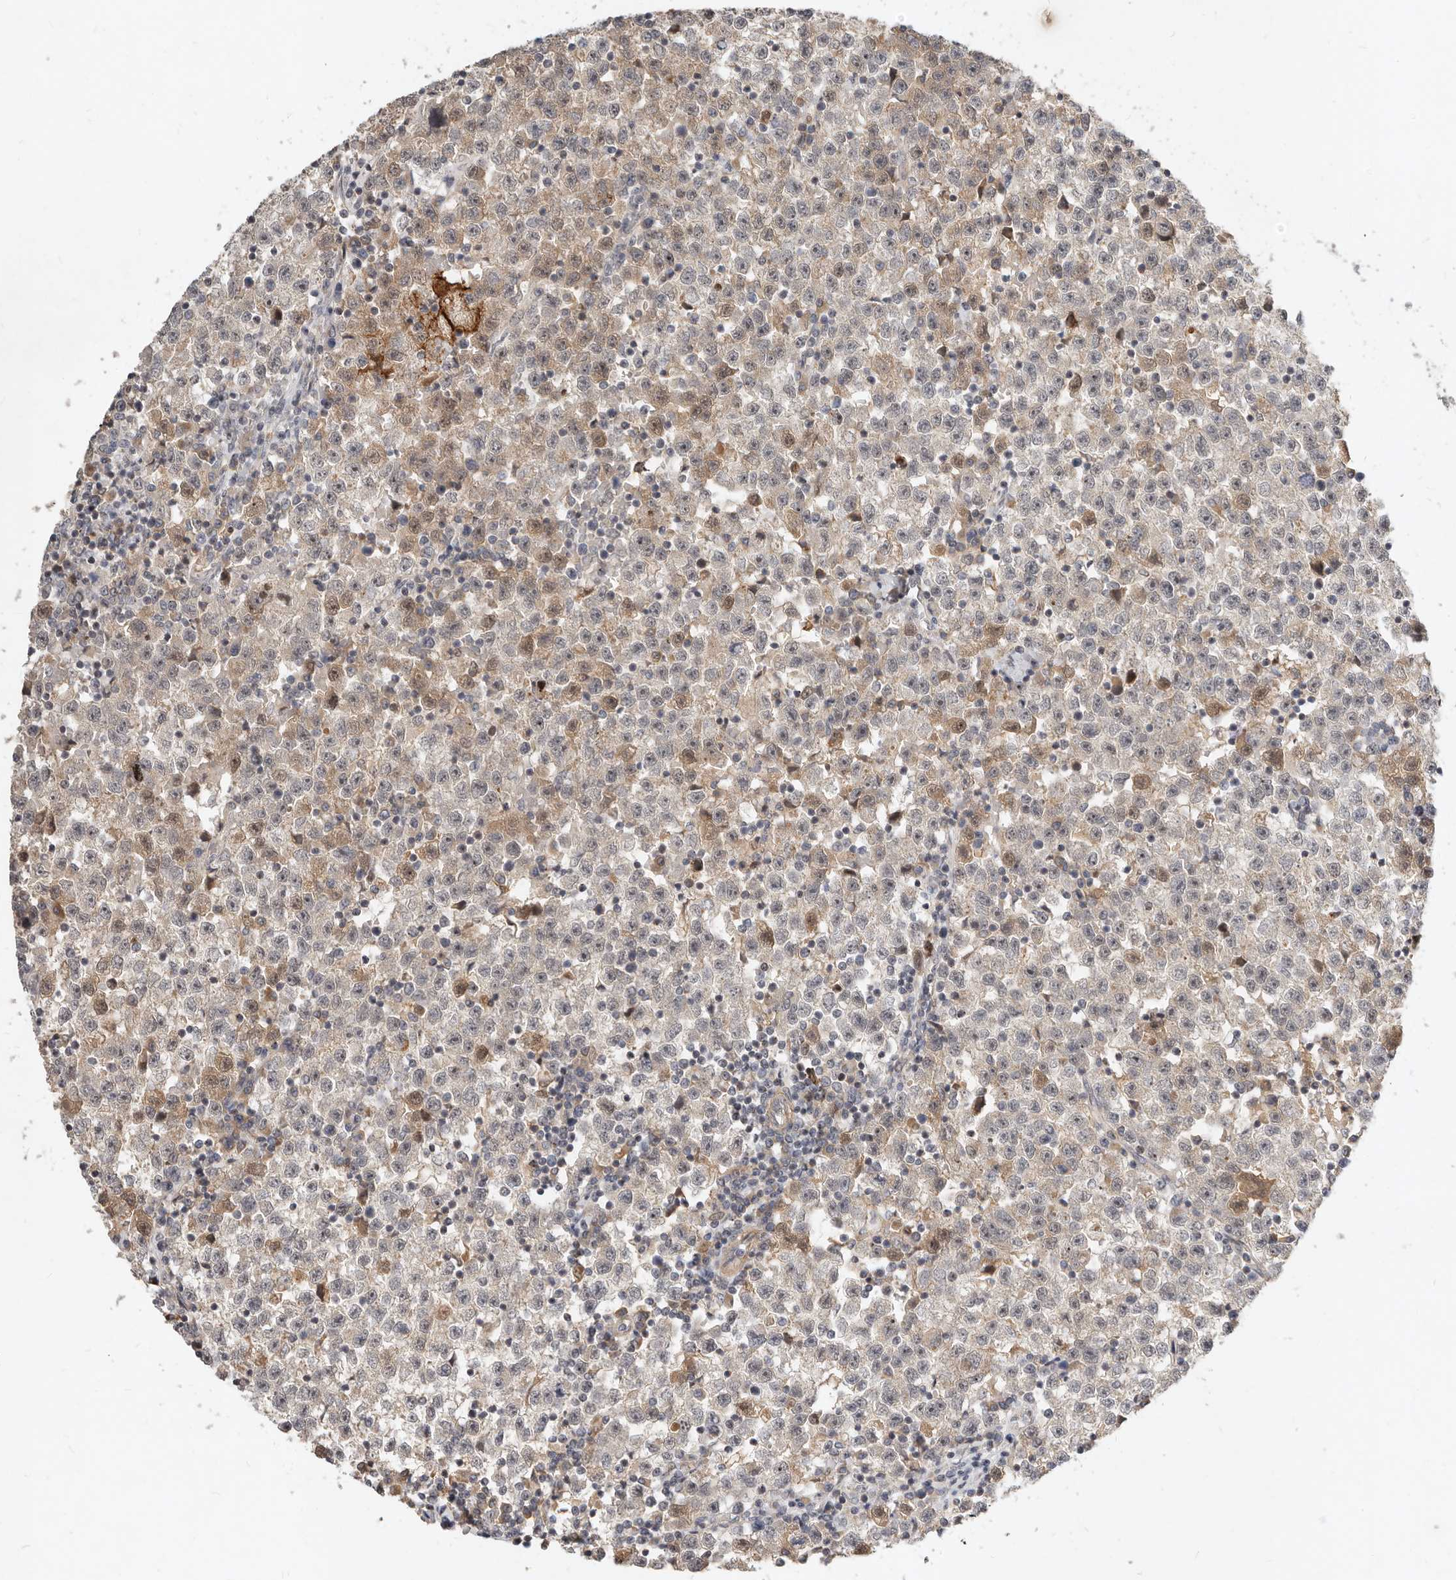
{"staining": {"intensity": "weak", "quantity": "<25%", "location": "cytoplasmic/membranous"}, "tissue": "testis cancer", "cell_type": "Tumor cells", "image_type": "cancer", "snomed": [{"axis": "morphology", "description": "Seminoma, NOS"}, {"axis": "topography", "description": "Testis"}], "caption": "Seminoma (testis) was stained to show a protein in brown. There is no significant staining in tumor cells. (DAB IHC visualized using brightfield microscopy, high magnification).", "gene": "MICALL2", "patient": {"sex": "male", "age": 22}}